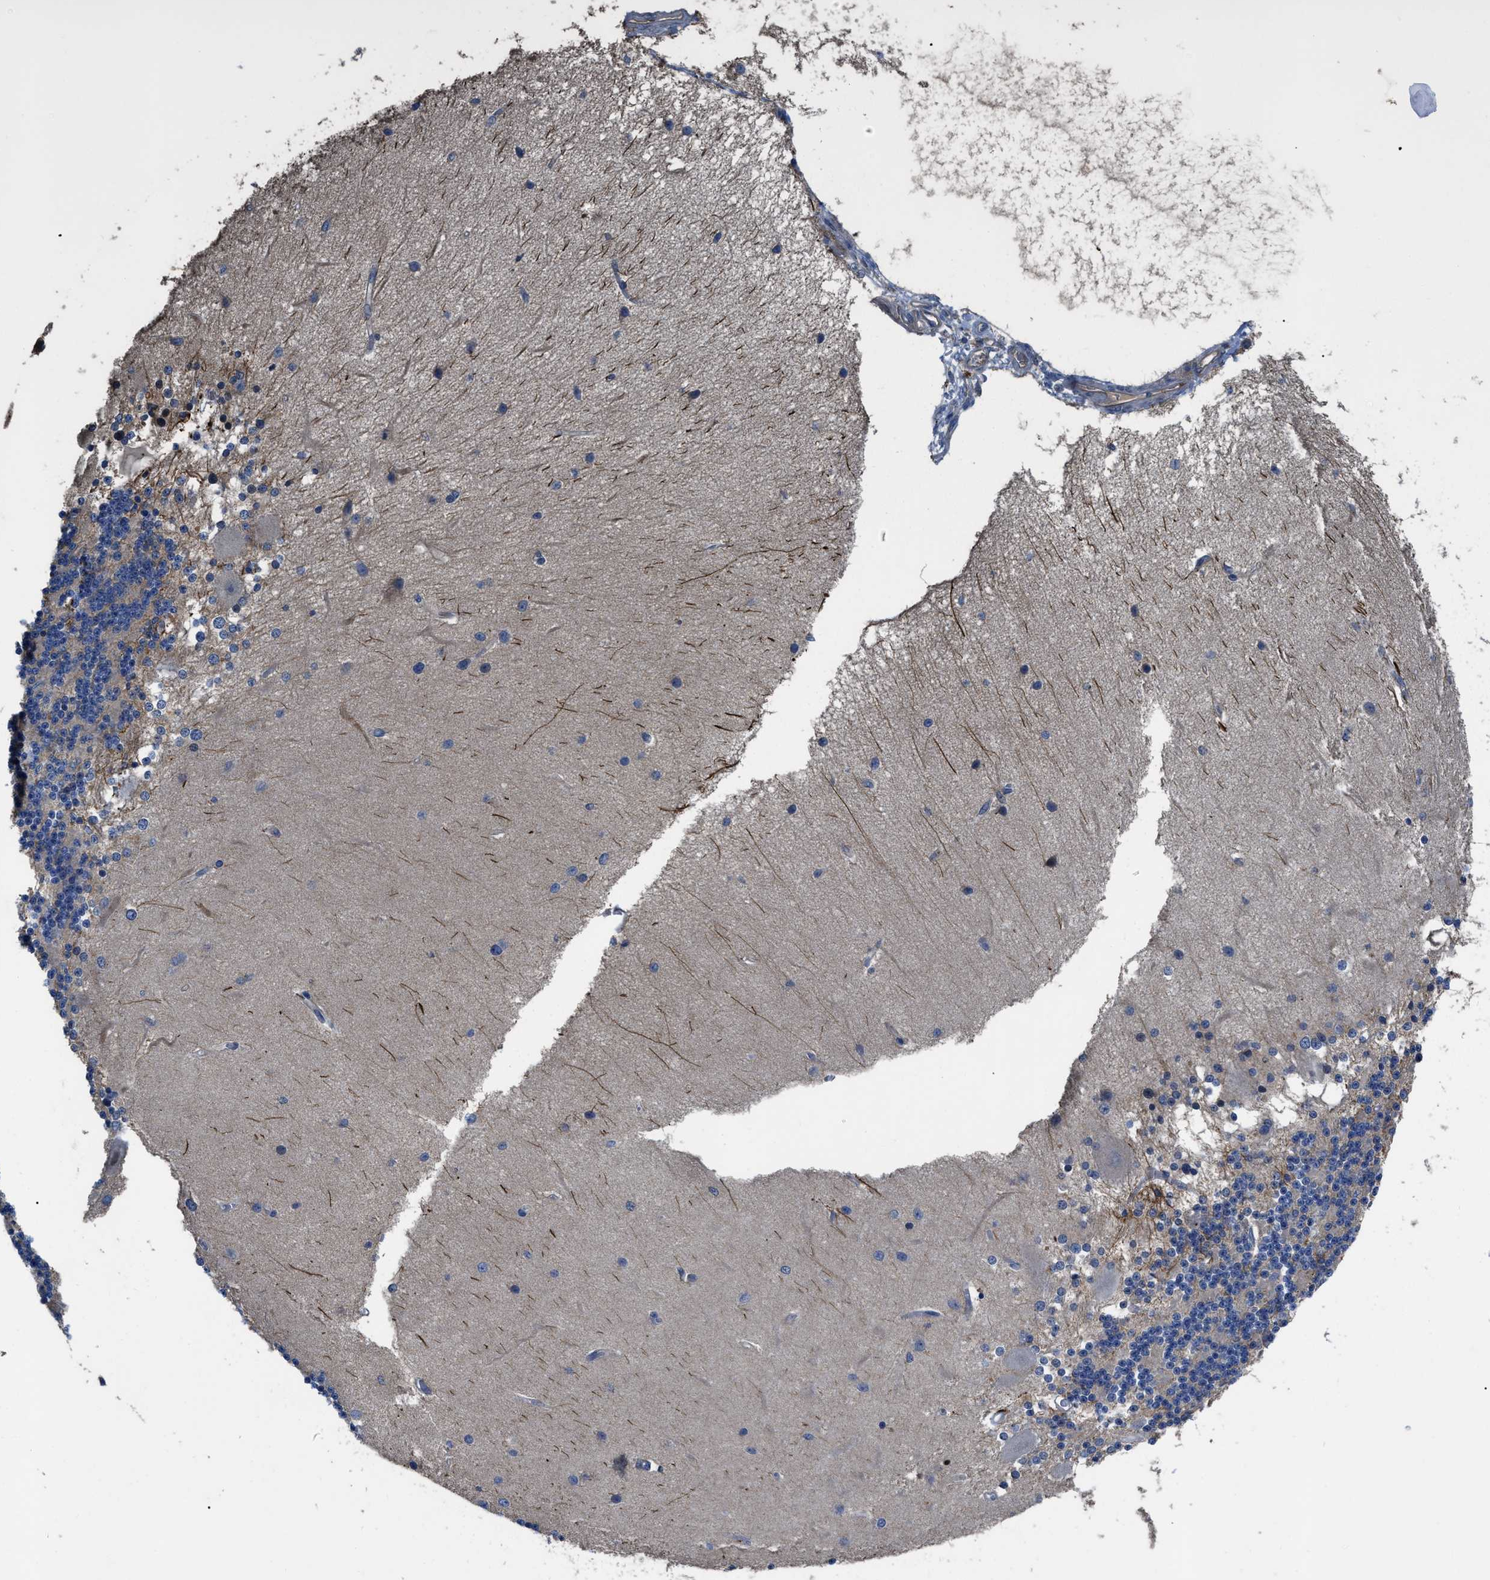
{"staining": {"intensity": "negative", "quantity": "none", "location": "none"}, "tissue": "cerebellum", "cell_type": "Cells in granular layer", "image_type": "normal", "snomed": [{"axis": "morphology", "description": "Normal tissue, NOS"}, {"axis": "topography", "description": "Cerebellum"}], "caption": "Cerebellum stained for a protein using immunohistochemistry displays no expression cells in granular layer.", "gene": "YBEY", "patient": {"sex": "female", "age": 54}}